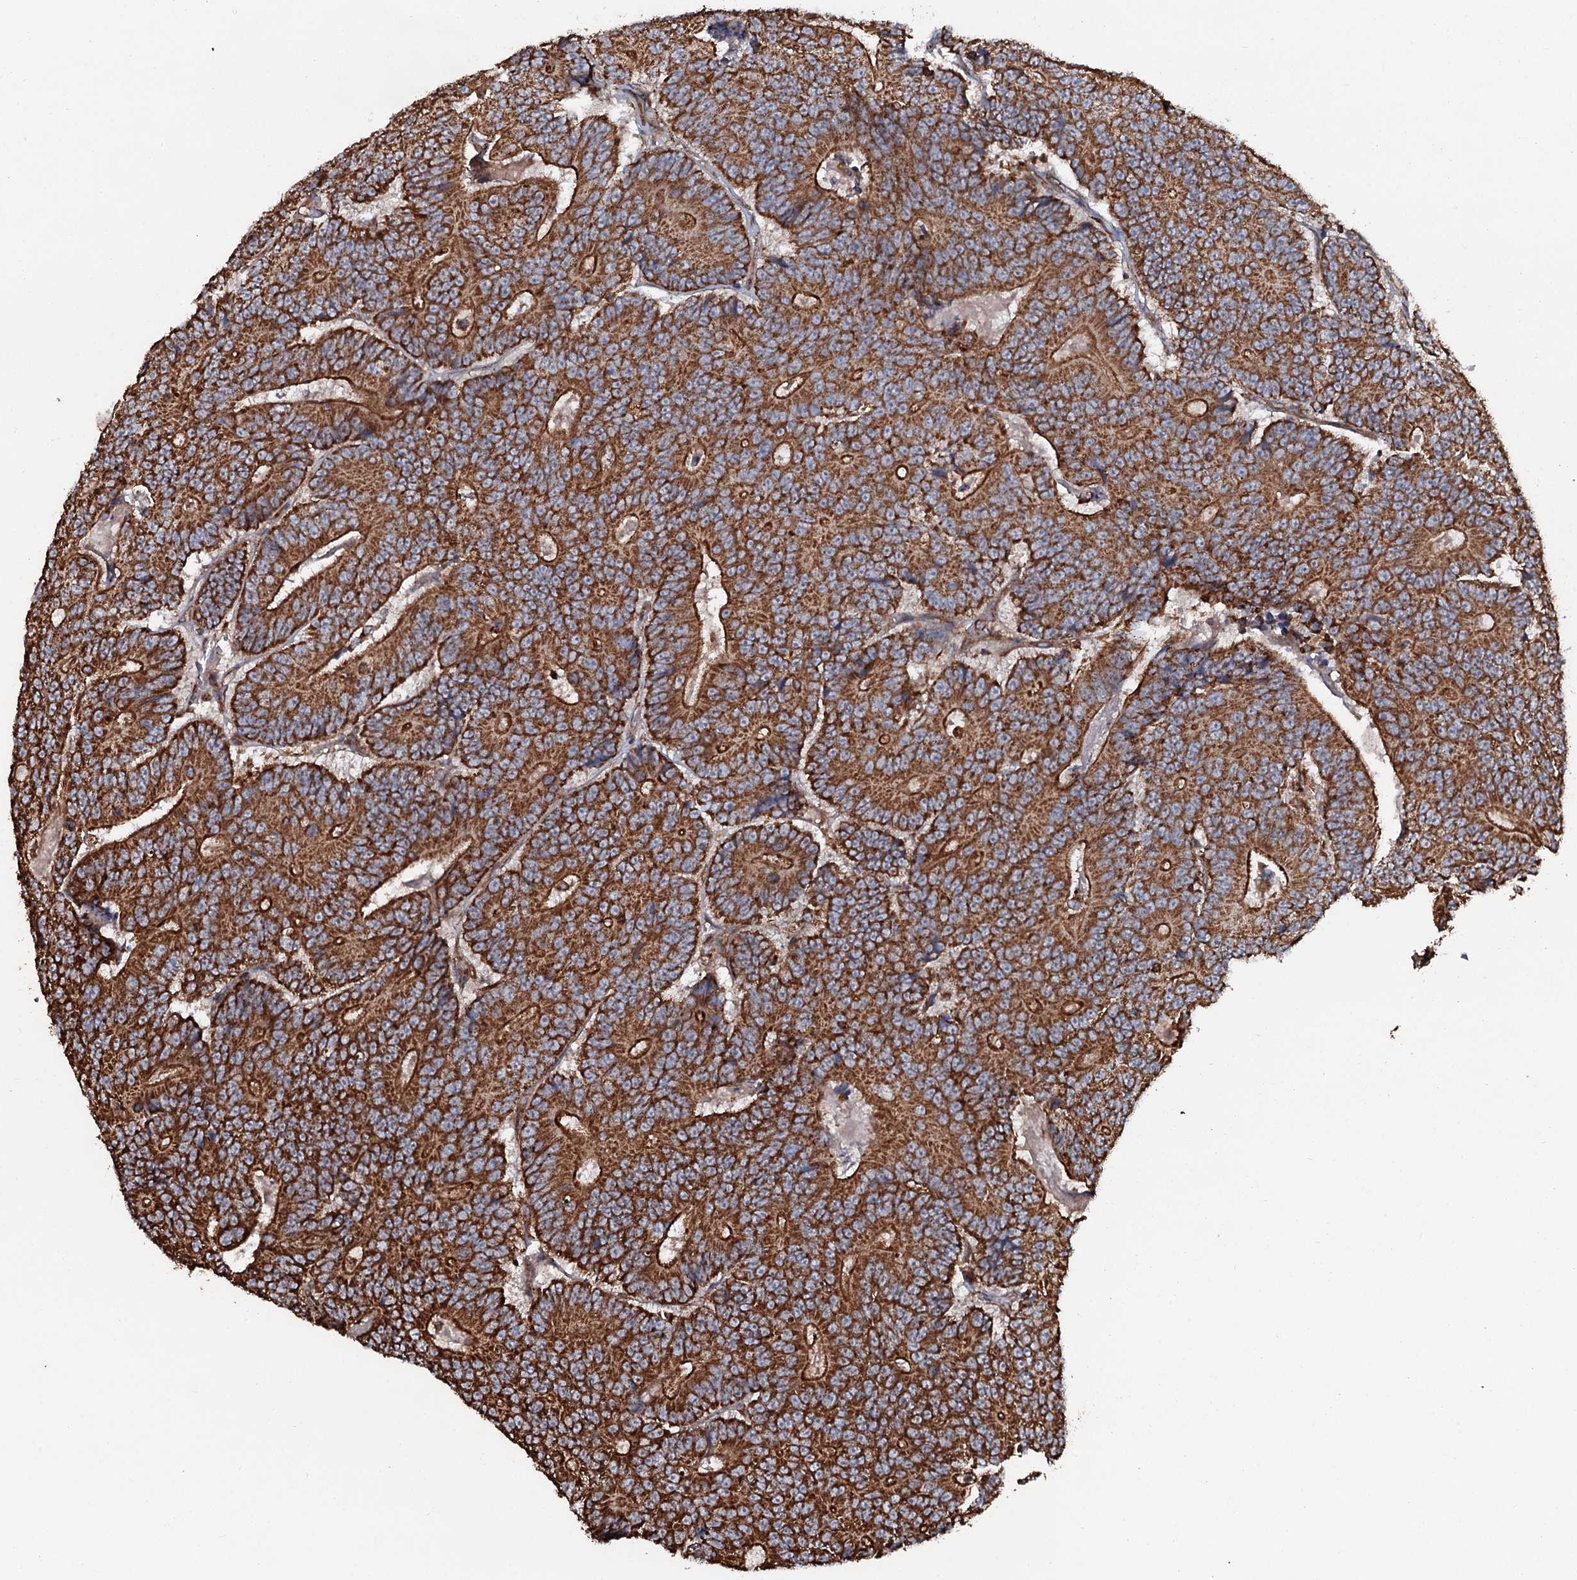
{"staining": {"intensity": "strong", "quantity": ">75%", "location": "cytoplasmic/membranous"}, "tissue": "colorectal cancer", "cell_type": "Tumor cells", "image_type": "cancer", "snomed": [{"axis": "morphology", "description": "Adenocarcinoma, NOS"}, {"axis": "topography", "description": "Colon"}], "caption": "A photomicrograph of colorectal adenocarcinoma stained for a protein exhibits strong cytoplasmic/membranous brown staining in tumor cells. (DAB = brown stain, brightfield microscopy at high magnification).", "gene": "VWA8", "patient": {"sex": "male", "age": 83}}